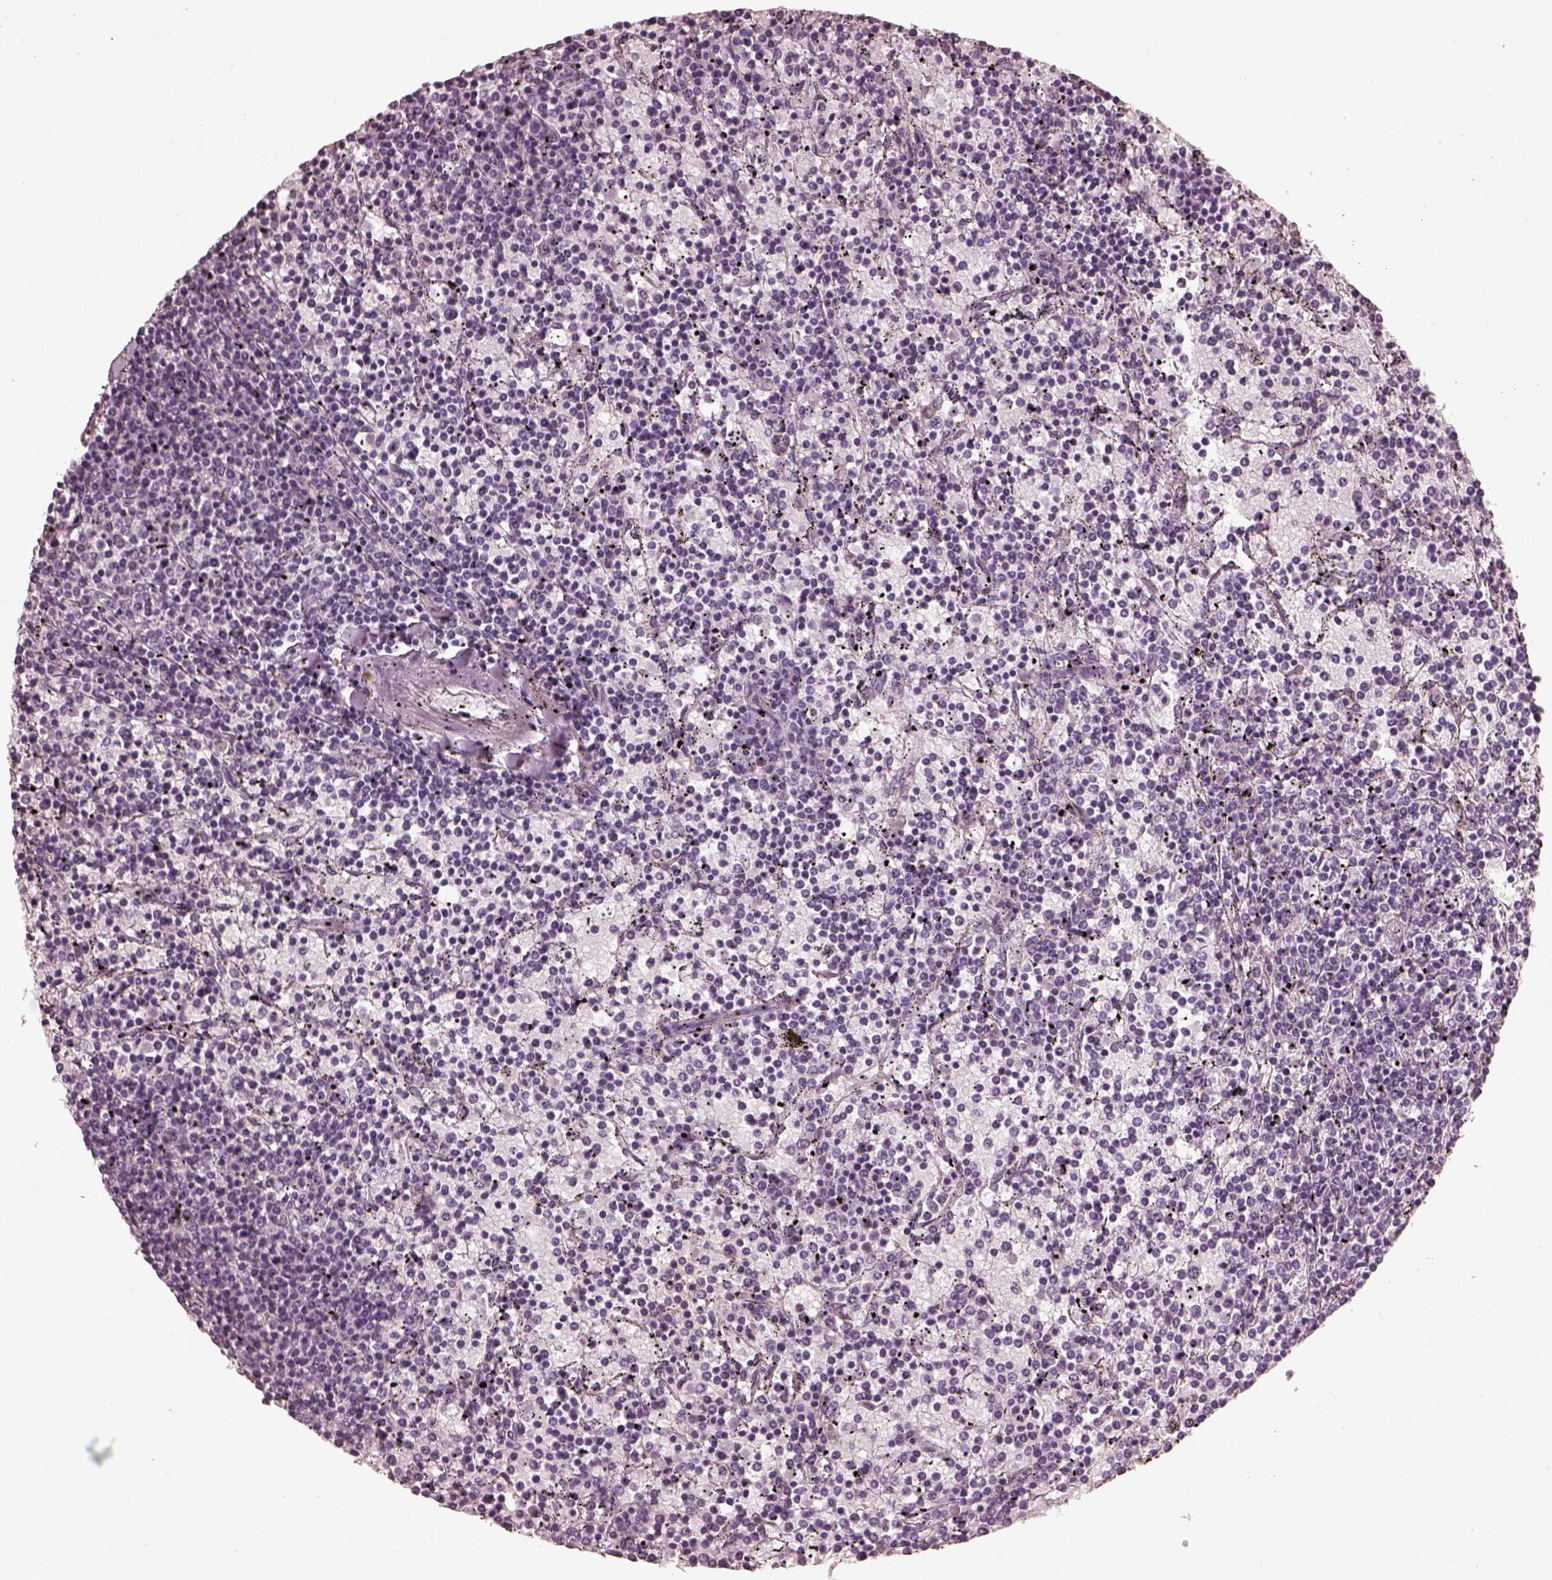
{"staining": {"intensity": "negative", "quantity": "none", "location": "none"}, "tissue": "lymphoma", "cell_type": "Tumor cells", "image_type": "cancer", "snomed": [{"axis": "morphology", "description": "Malignant lymphoma, non-Hodgkin's type, Low grade"}, {"axis": "topography", "description": "Spleen"}], "caption": "Immunohistochemistry (IHC) image of malignant lymphoma, non-Hodgkin's type (low-grade) stained for a protein (brown), which shows no expression in tumor cells.", "gene": "OPTC", "patient": {"sex": "female", "age": 77}}